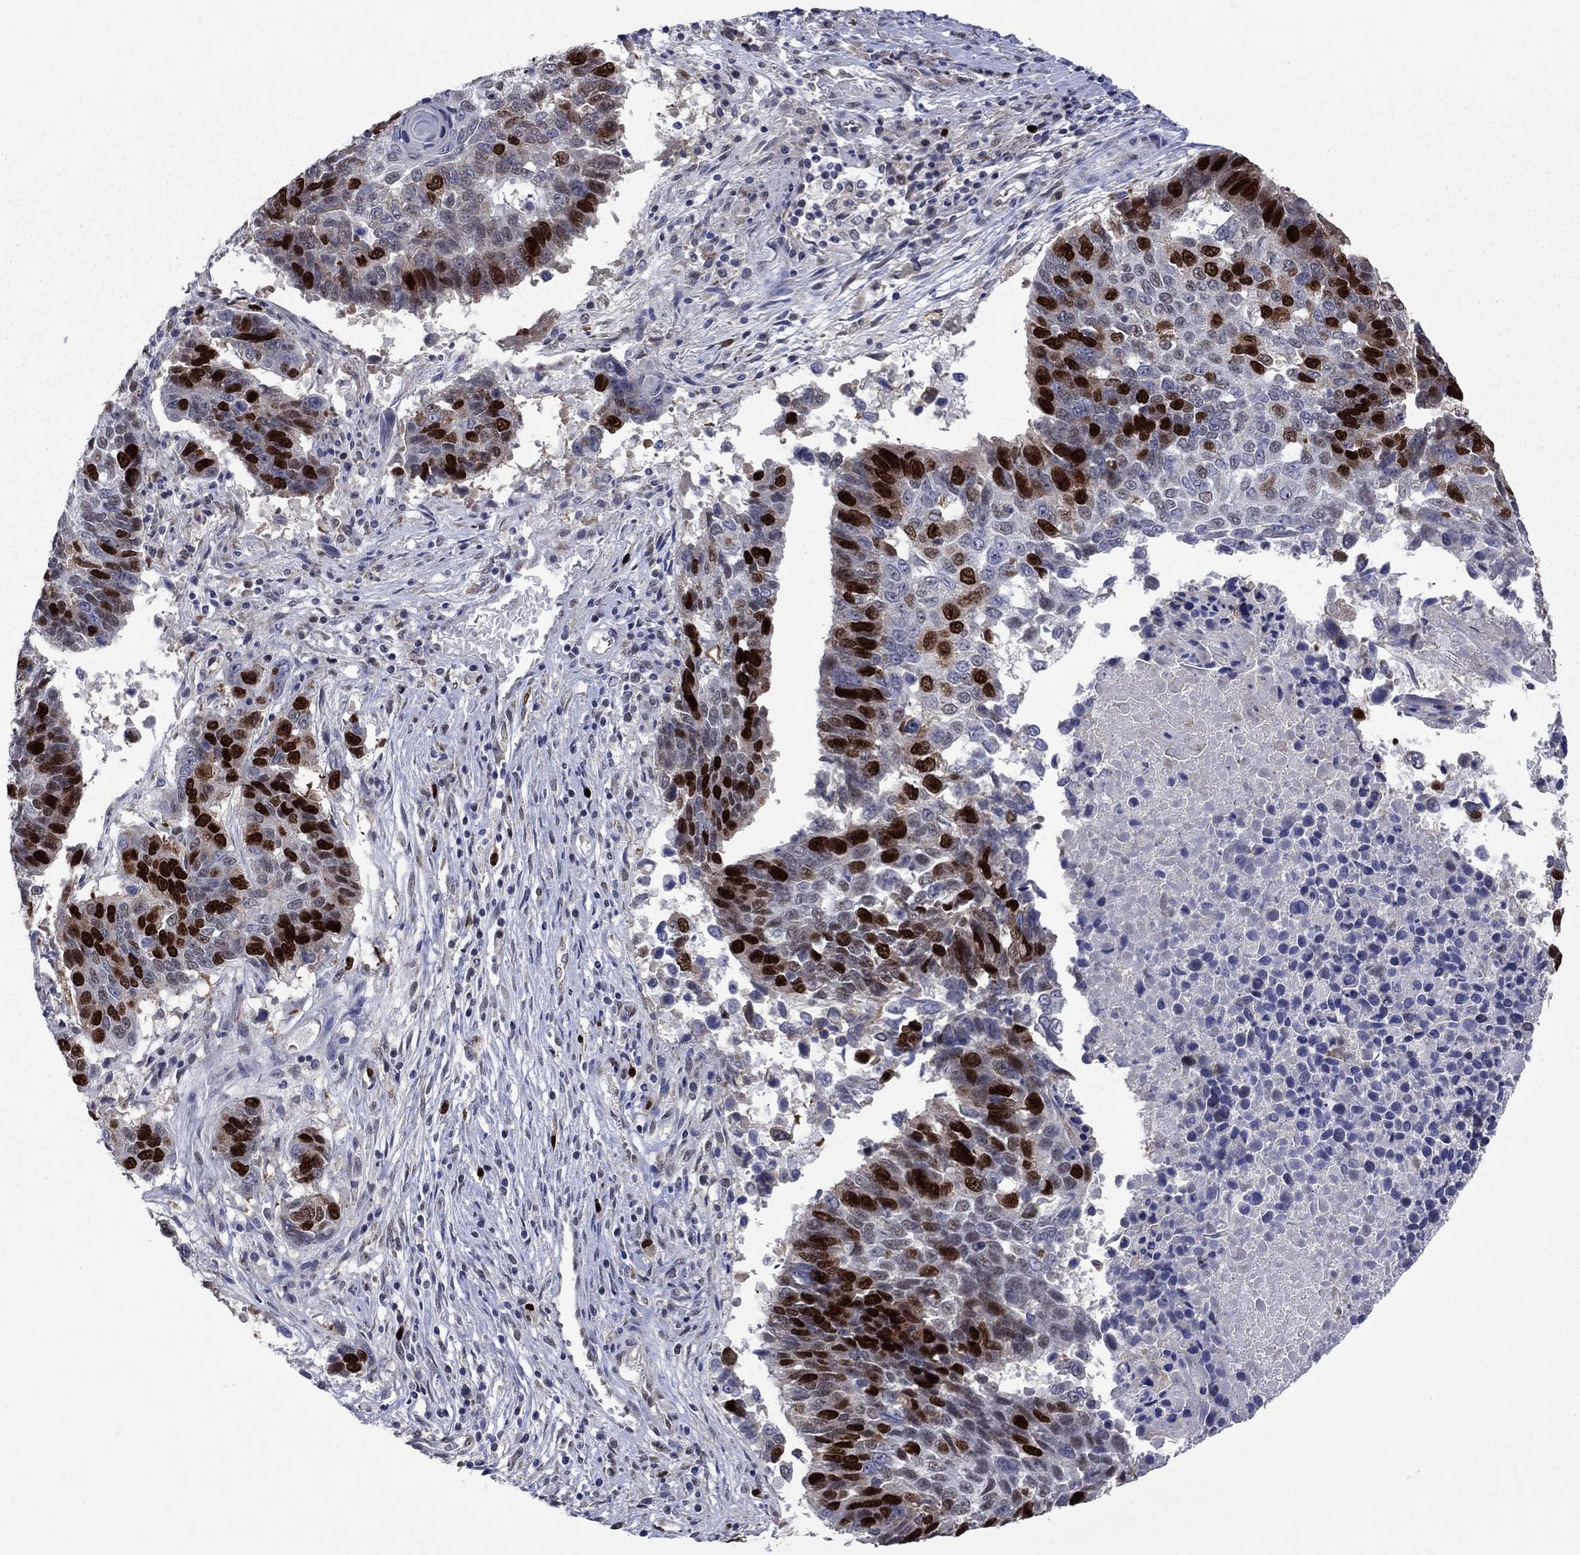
{"staining": {"intensity": "strong", "quantity": "25%-75%", "location": "nuclear"}, "tissue": "lung cancer", "cell_type": "Tumor cells", "image_type": "cancer", "snomed": [{"axis": "morphology", "description": "Squamous cell carcinoma, NOS"}, {"axis": "topography", "description": "Lung"}], "caption": "Human lung squamous cell carcinoma stained for a protein (brown) shows strong nuclear positive positivity in about 25%-75% of tumor cells.", "gene": "CDCA5", "patient": {"sex": "male", "age": 73}}